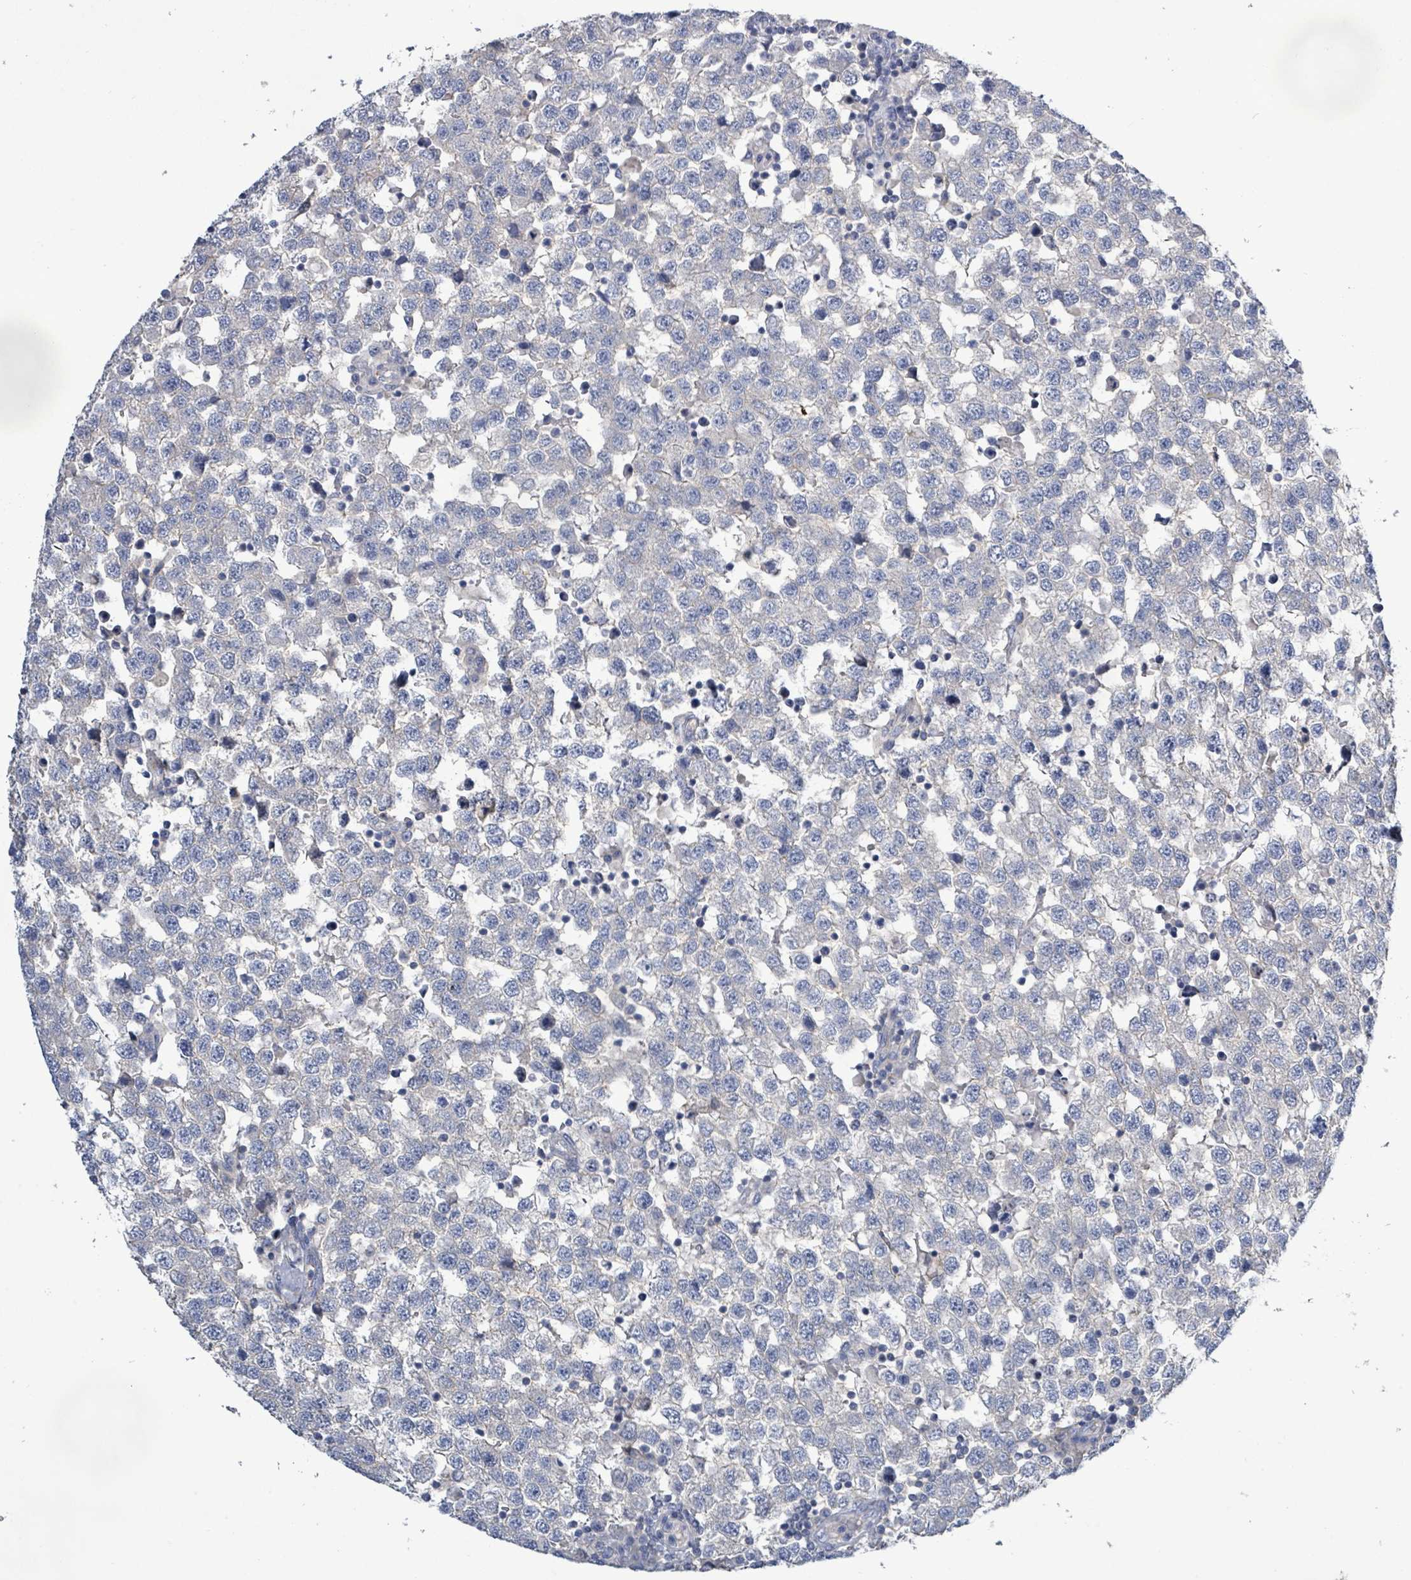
{"staining": {"intensity": "negative", "quantity": "none", "location": "none"}, "tissue": "testis cancer", "cell_type": "Tumor cells", "image_type": "cancer", "snomed": [{"axis": "morphology", "description": "Seminoma, NOS"}, {"axis": "topography", "description": "Testis"}], "caption": "Tumor cells are negative for brown protein staining in testis cancer.", "gene": "KRAS", "patient": {"sex": "male", "age": 34}}